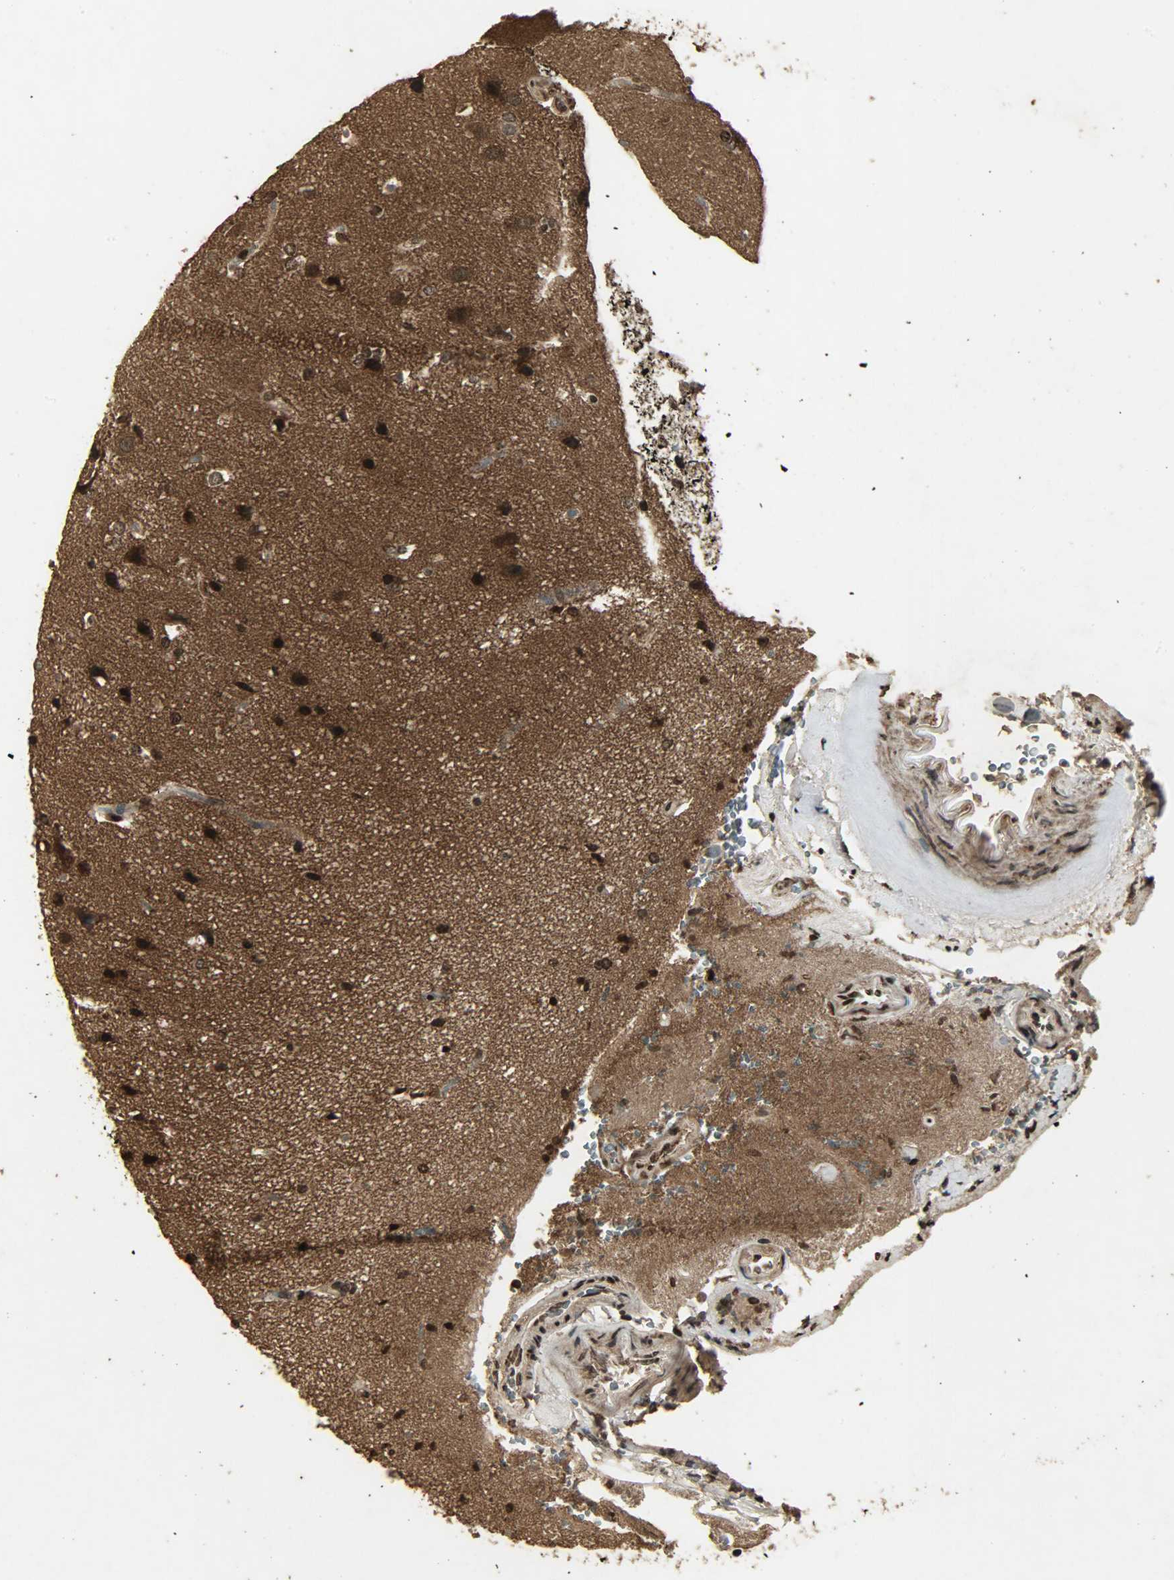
{"staining": {"intensity": "strong", "quantity": ">75%", "location": "cytoplasmic/membranous,nuclear"}, "tissue": "glioma", "cell_type": "Tumor cells", "image_type": "cancer", "snomed": [{"axis": "morphology", "description": "Glioma, malignant, Low grade"}, {"axis": "topography", "description": "Cerebral cortex"}], "caption": "This is an image of immunohistochemistry (IHC) staining of malignant glioma (low-grade), which shows strong staining in the cytoplasmic/membranous and nuclear of tumor cells.", "gene": "PPP3R1", "patient": {"sex": "female", "age": 47}}